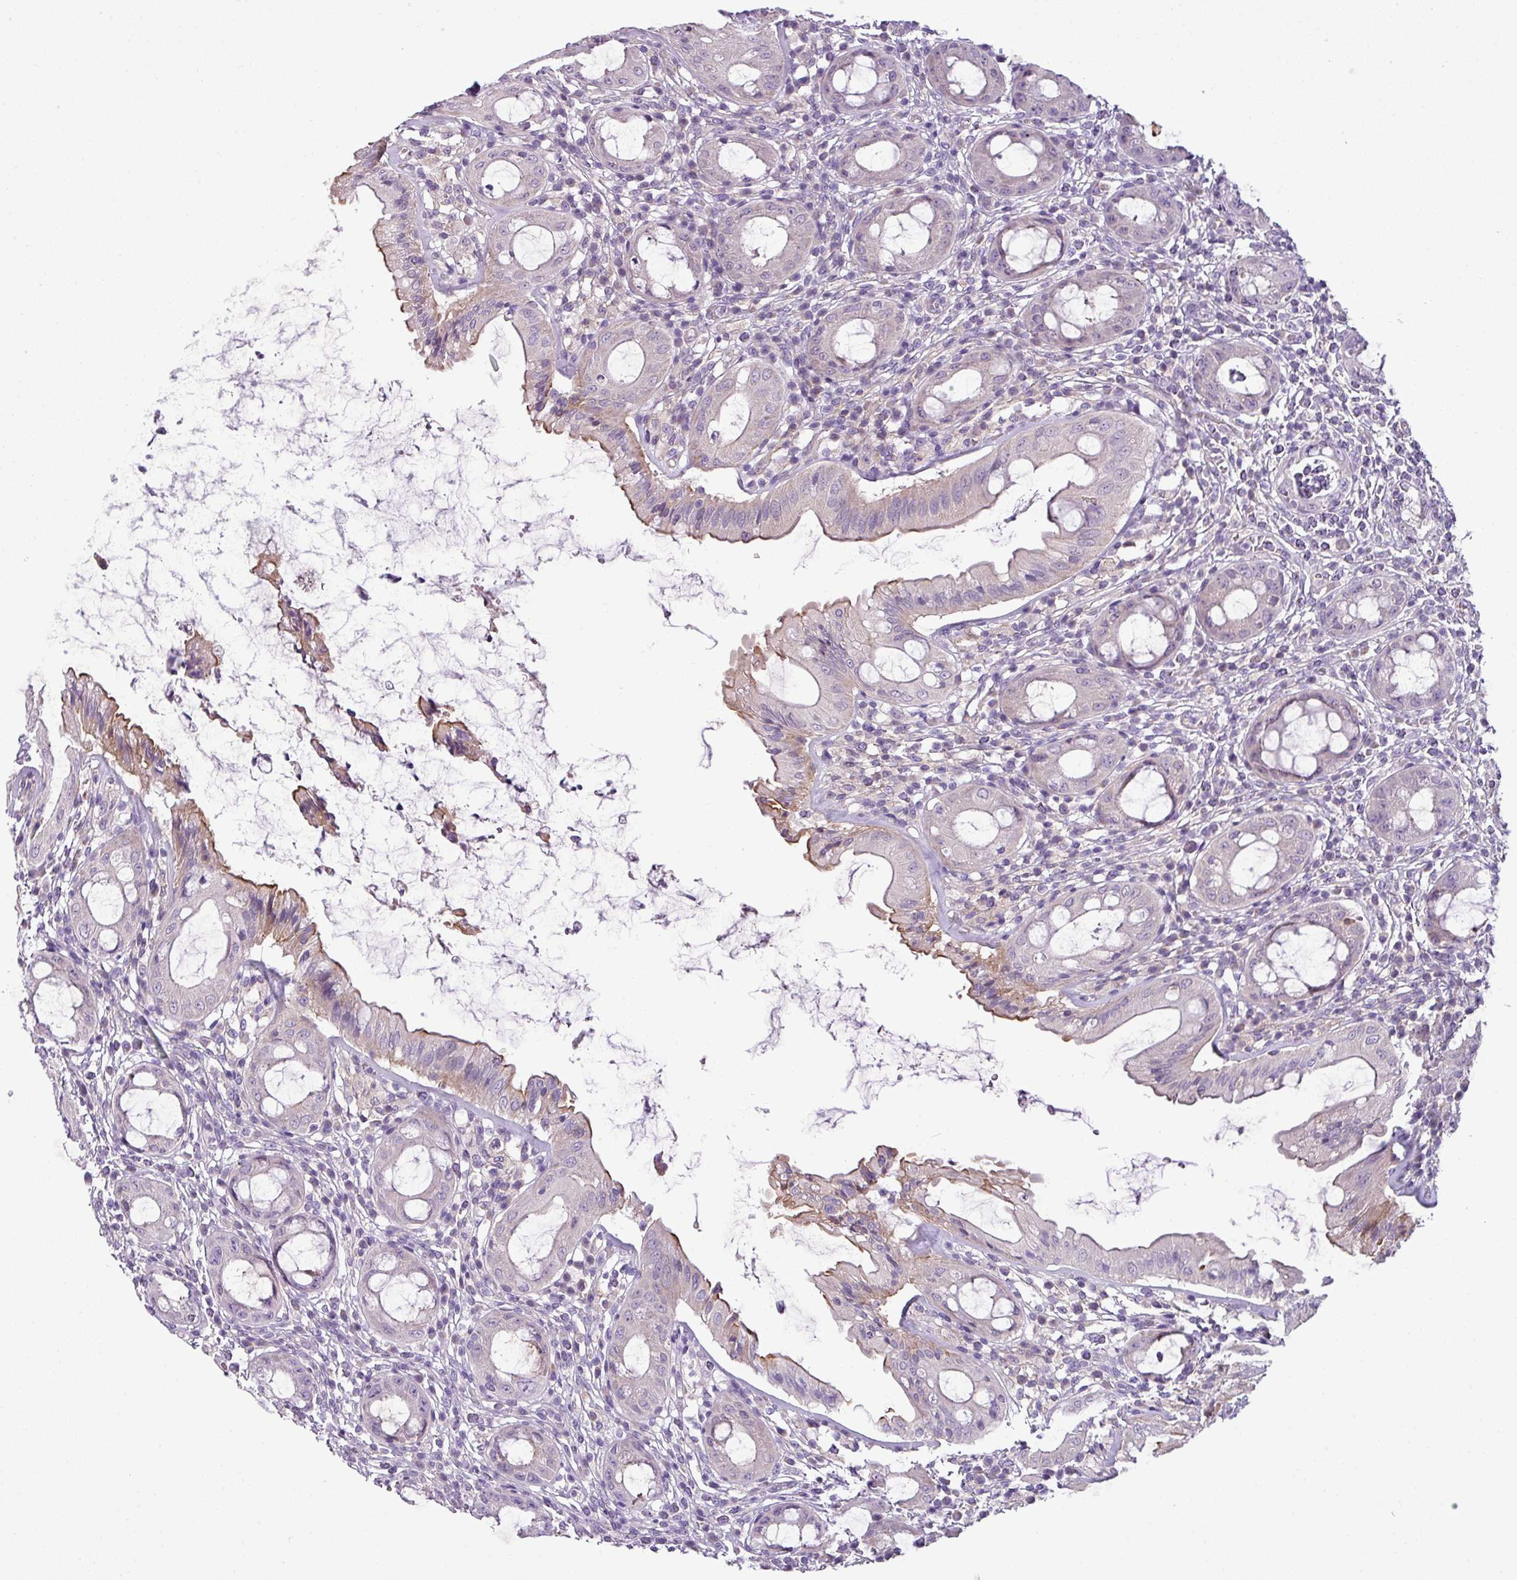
{"staining": {"intensity": "moderate", "quantity": "<25%", "location": "cytoplasmic/membranous"}, "tissue": "rectum", "cell_type": "Glandular cells", "image_type": "normal", "snomed": [{"axis": "morphology", "description": "Normal tissue, NOS"}, {"axis": "topography", "description": "Rectum"}], "caption": "Moderate cytoplasmic/membranous expression for a protein is identified in about <25% of glandular cells of benign rectum using IHC.", "gene": "TMEM178B", "patient": {"sex": "female", "age": 57}}